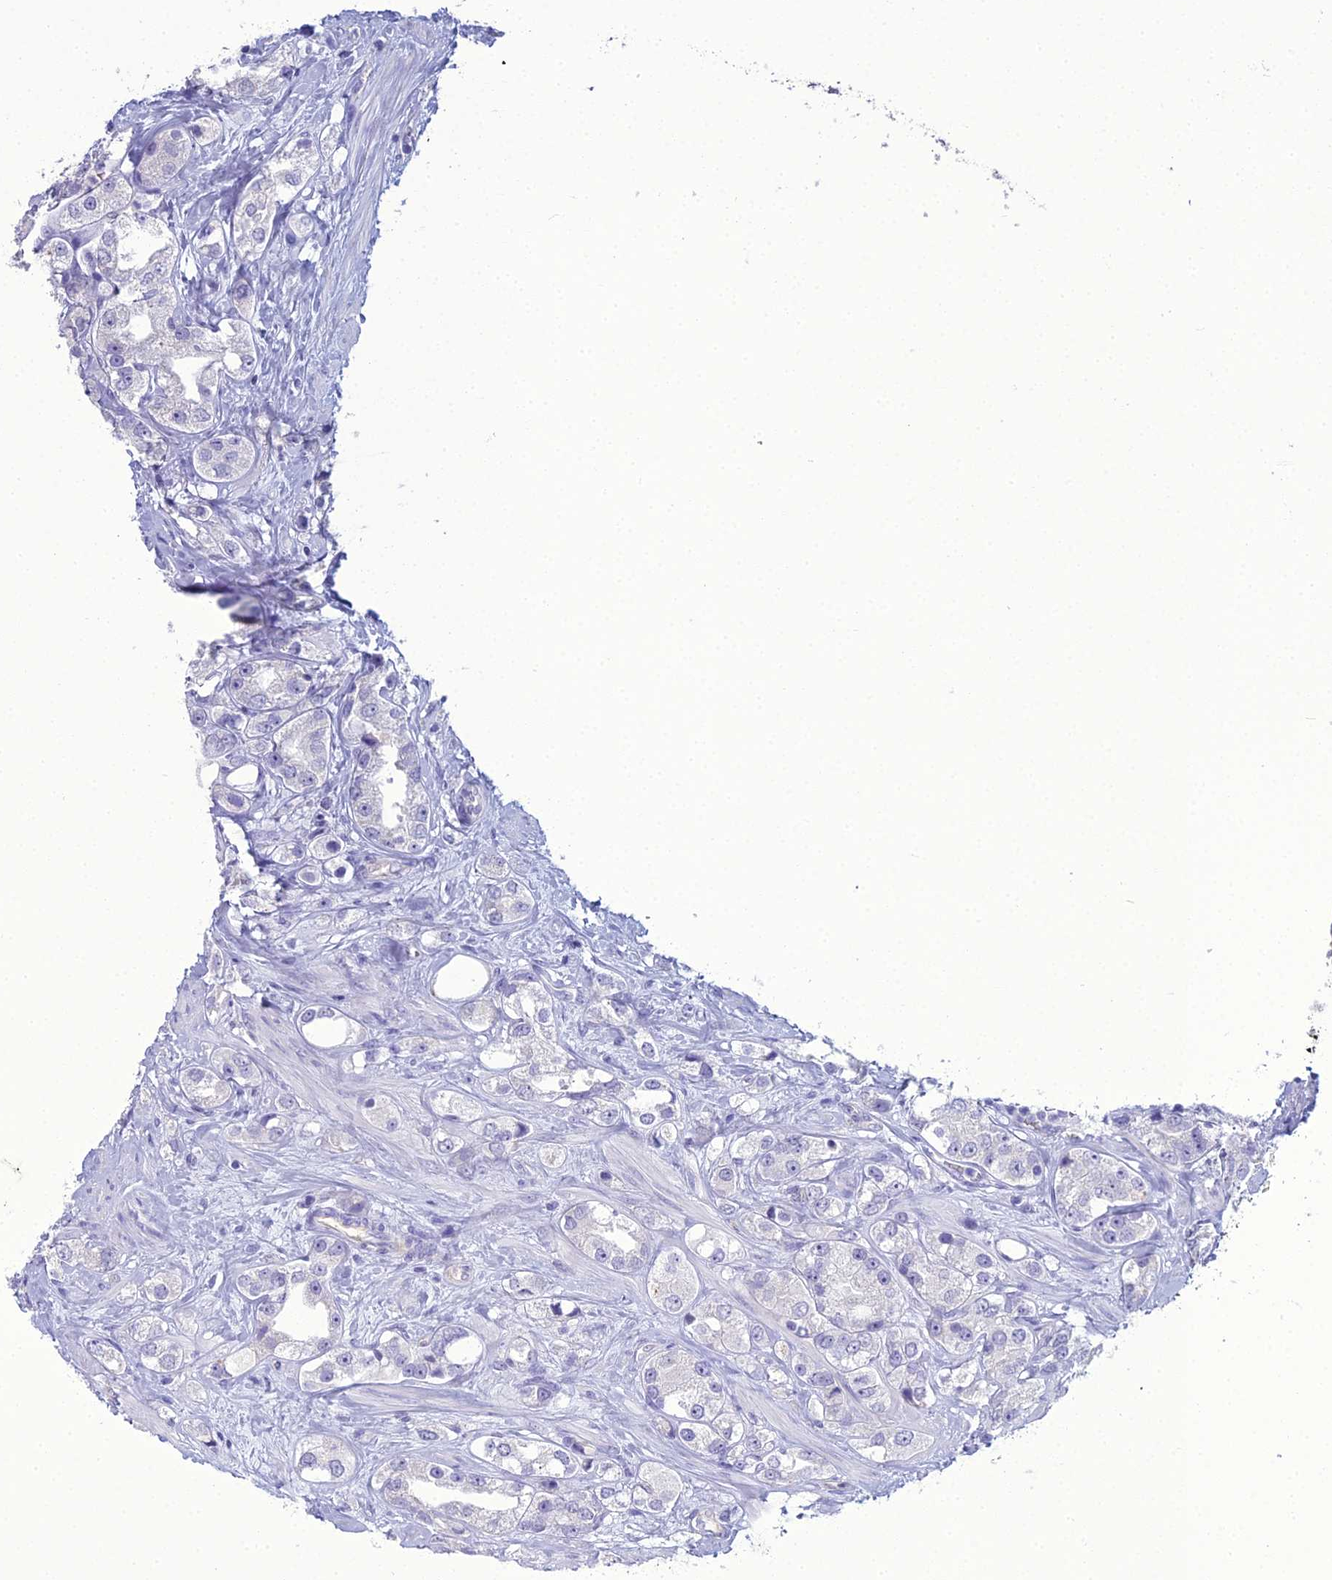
{"staining": {"intensity": "negative", "quantity": "none", "location": "none"}, "tissue": "prostate cancer", "cell_type": "Tumor cells", "image_type": "cancer", "snomed": [{"axis": "morphology", "description": "Adenocarcinoma, NOS"}, {"axis": "topography", "description": "Prostate"}], "caption": "This is an immunohistochemistry (IHC) histopathology image of human adenocarcinoma (prostate). There is no positivity in tumor cells.", "gene": "ACE", "patient": {"sex": "male", "age": 79}}